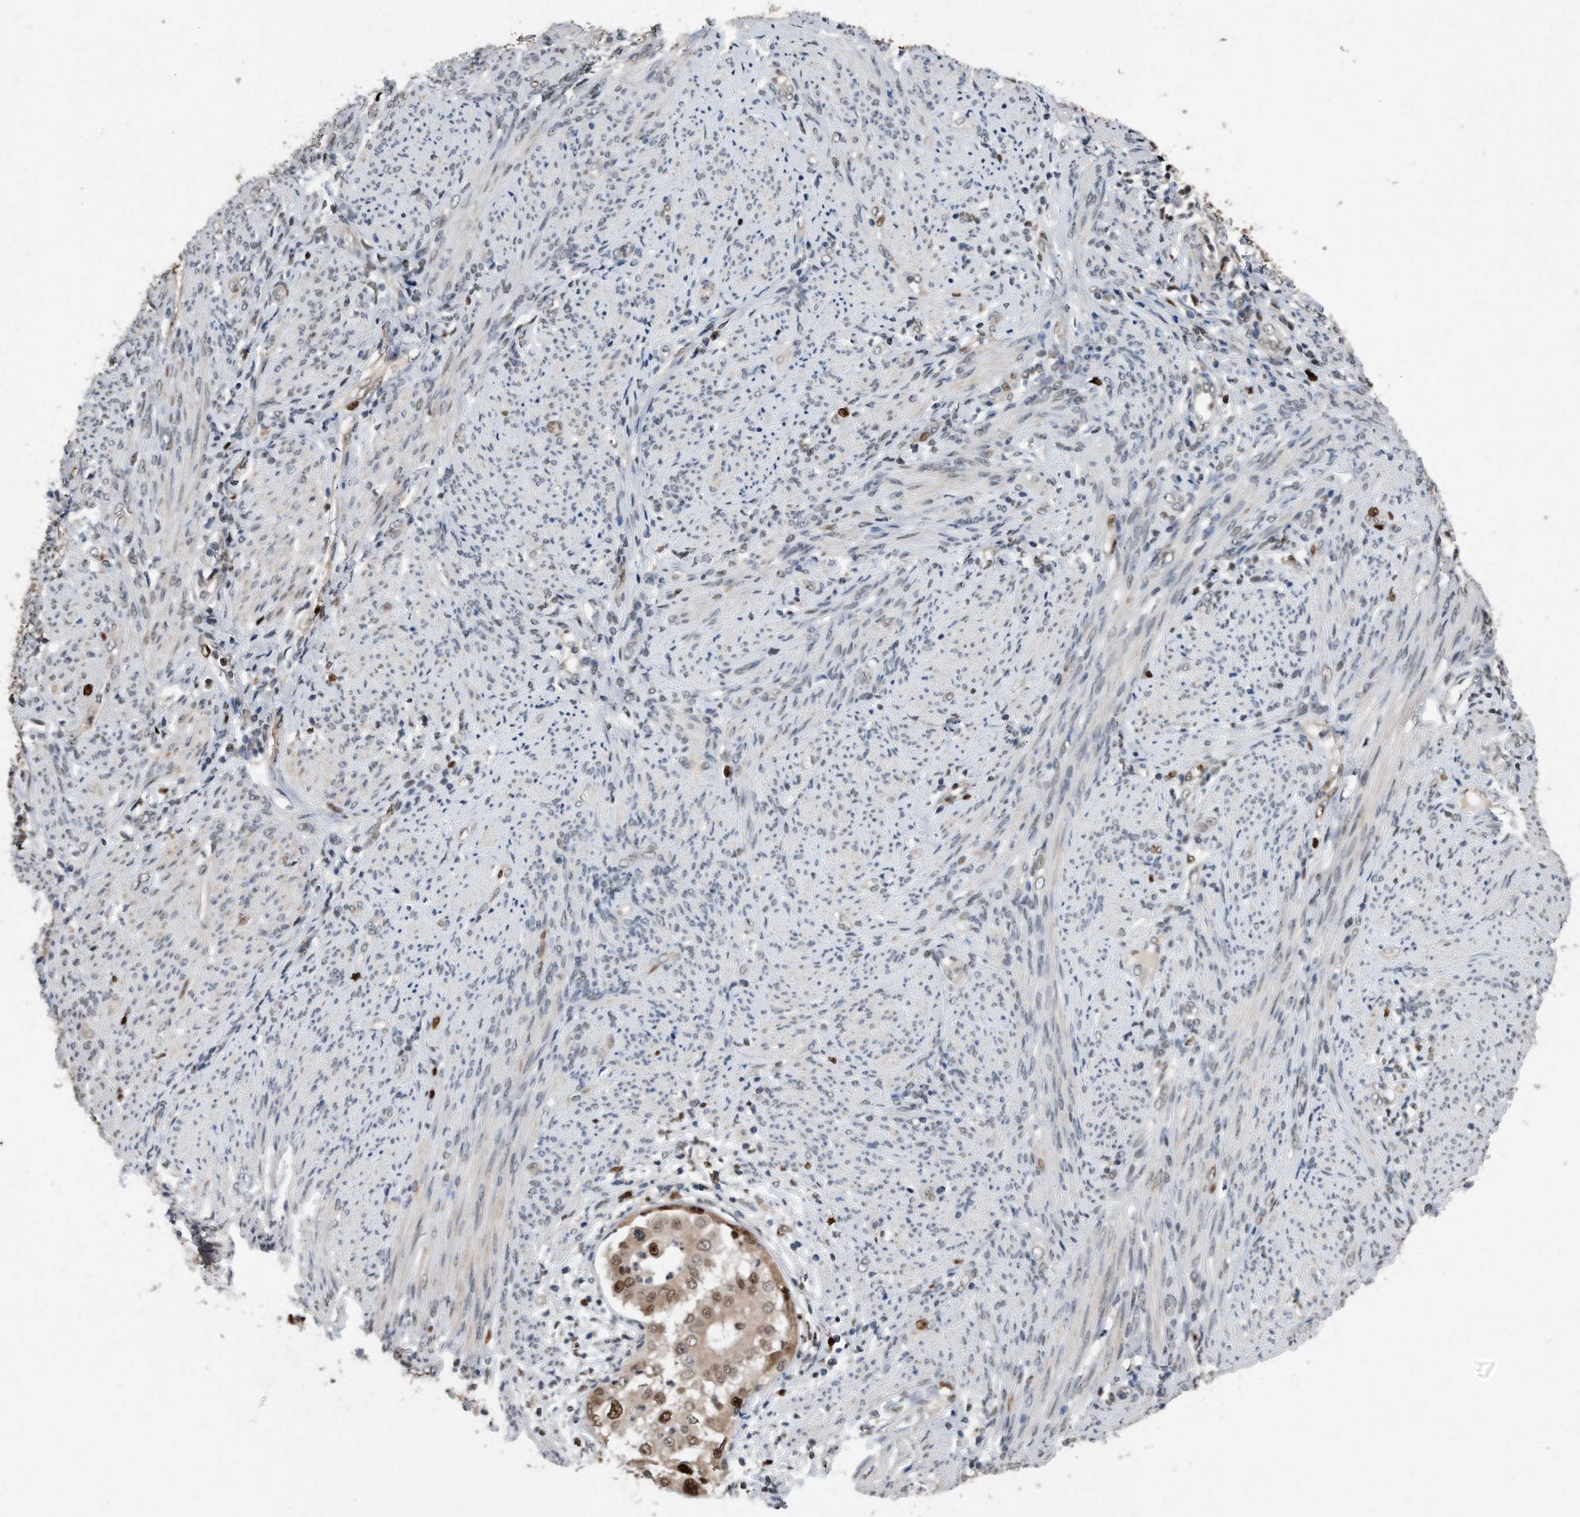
{"staining": {"intensity": "strong", "quantity": "25%-75%", "location": "nuclear"}, "tissue": "endometrial cancer", "cell_type": "Tumor cells", "image_type": "cancer", "snomed": [{"axis": "morphology", "description": "Adenocarcinoma, NOS"}, {"axis": "topography", "description": "Endometrium"}], "caption": "Endometrial cancer (adenocarcinoma) stained with a brown dye reveals strong nuclear positive staining in approximately 25%-75% of tumor cells.", "gene": "PCNA", "patient": {"sex": "female", "age": 85}}